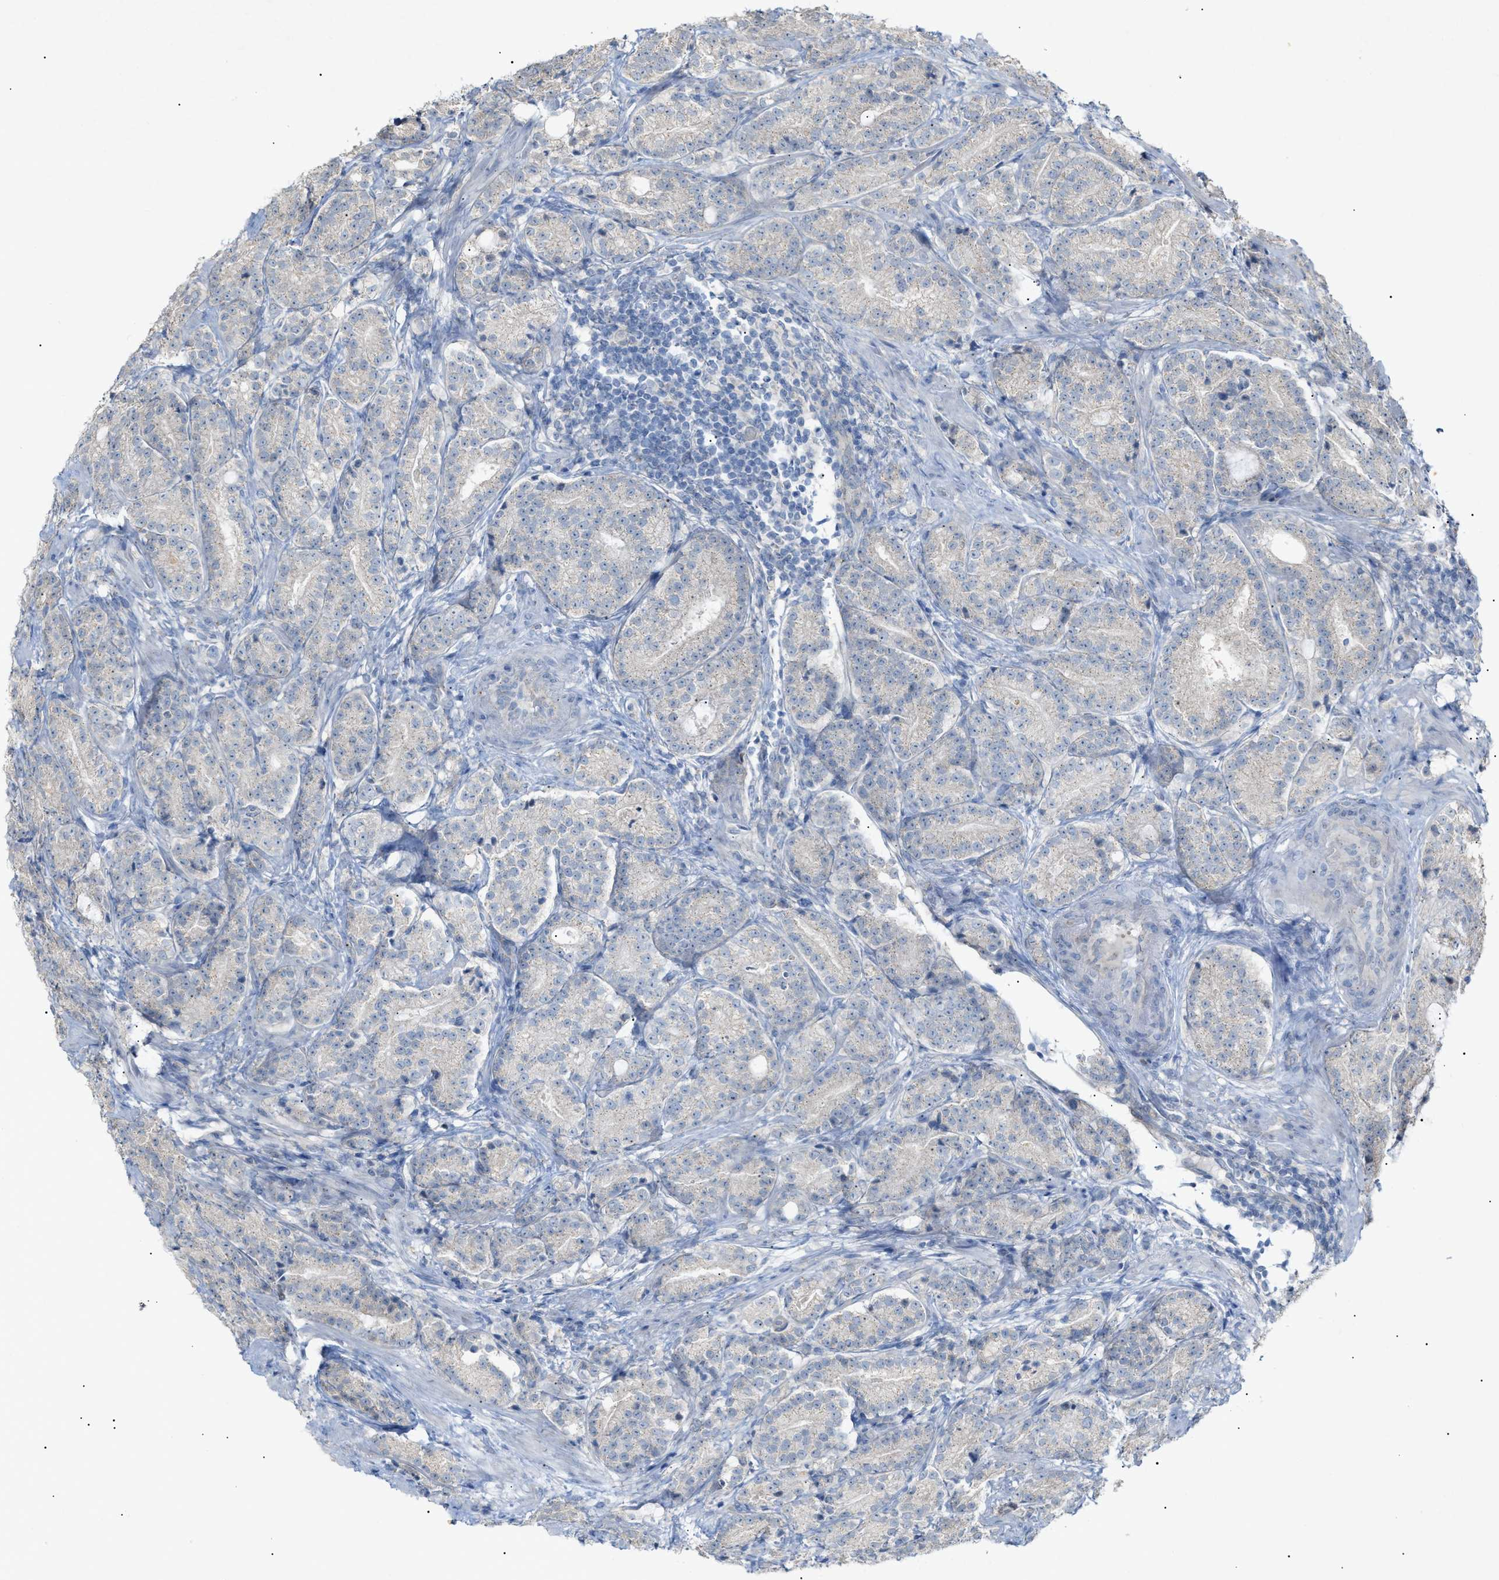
{"staining": {"intensity": "negative", "quantity": "none", "location": "none"}, "tissue": "prostate cancer", "cell_type": "Tumor cells", "image_type": "cancer", "snomed": [{"axis": "morphology", "description": "Adenocarcinoma, High grade"}, {"axis": "topography", "description": "Prostate"}], "caption": "Immunohistochemistry (IHC) image of neoplastic tissue: prostate high-grade adenocarcinoma stained with DAB demonstrates no significant protein staining in tumor cells.", "gene": "SLC25A31", "patient": {"sex": "male", "age": 61}}